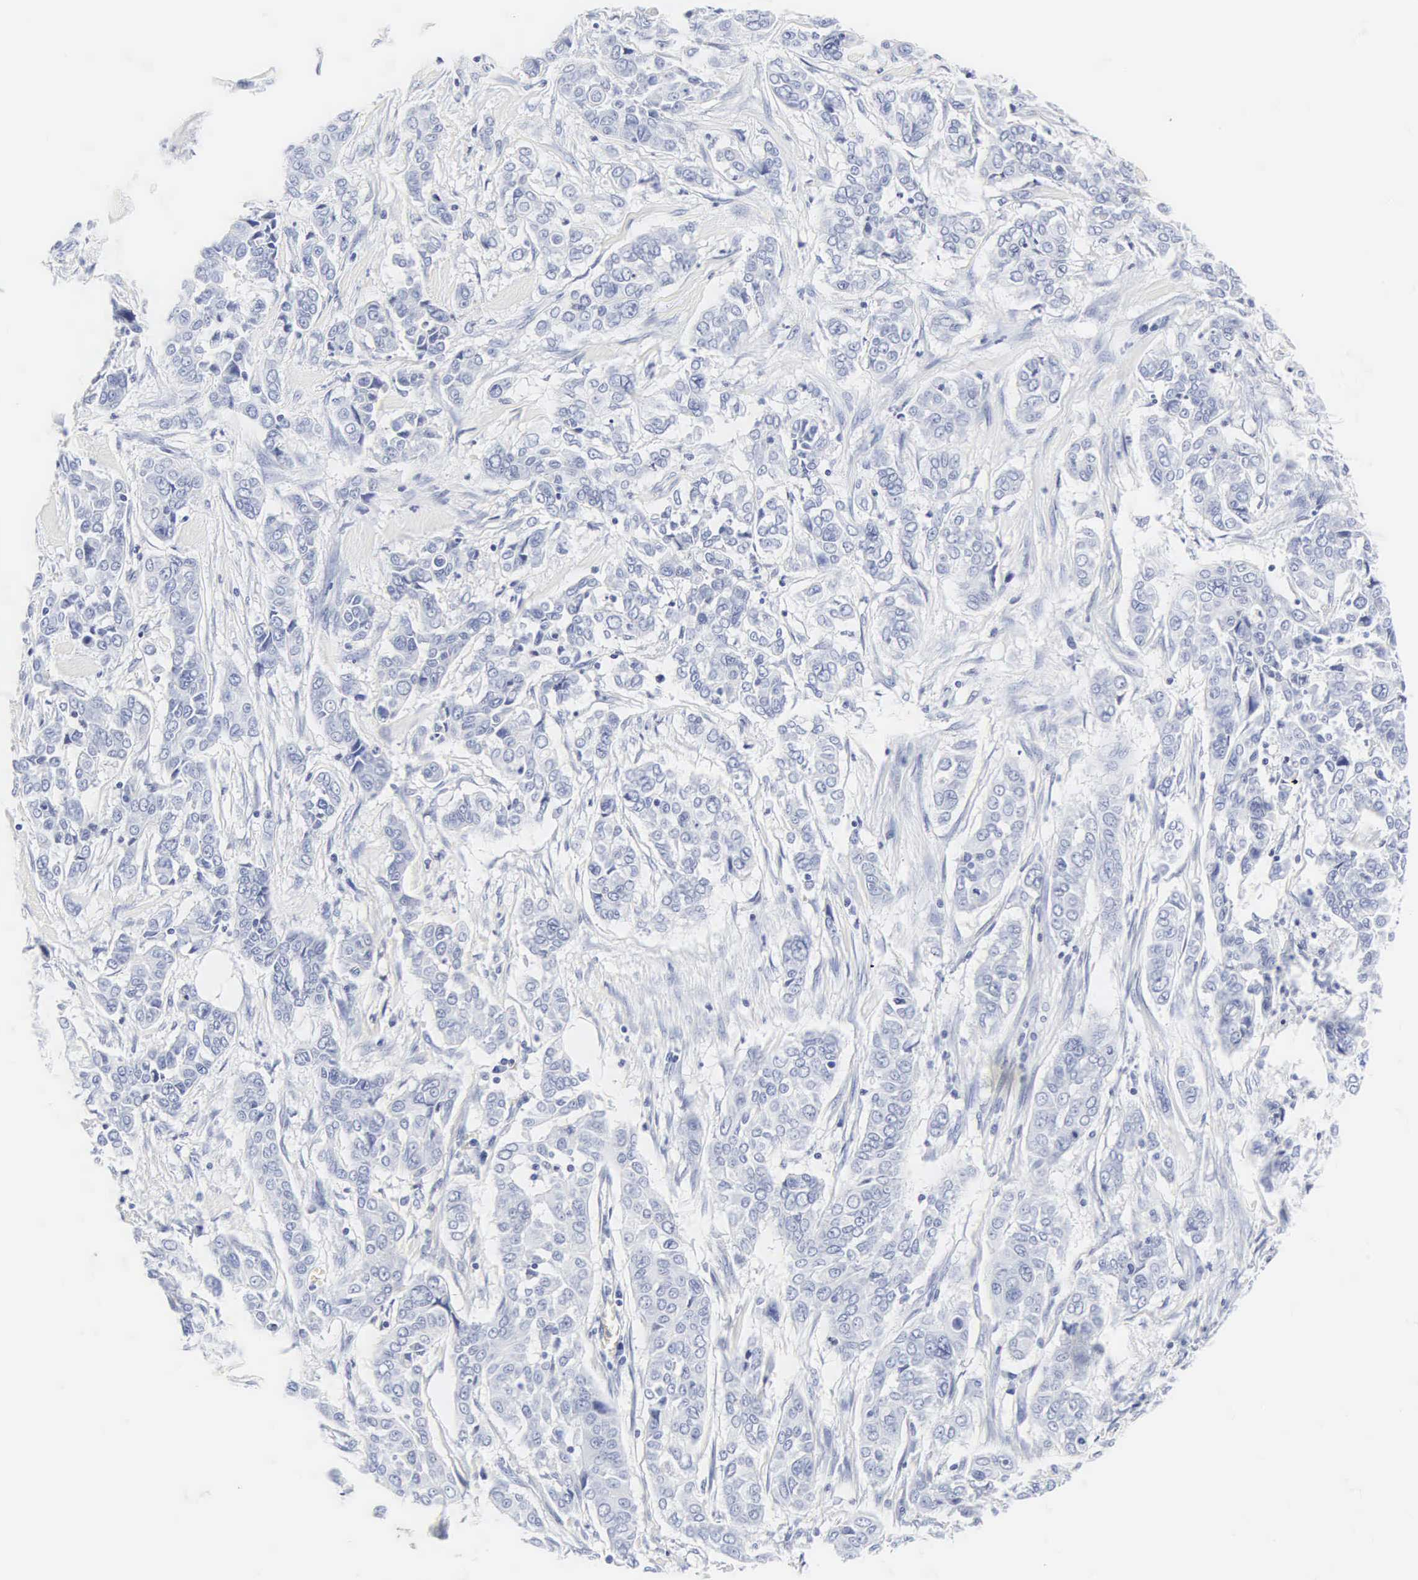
{"staining": {"intensity": "negative", "quantity": "none", "location": "none"}, "tissue": "pancreatic cancer", "cell_type": "Tumor cells", "image_type": "cancer", "snomed": [{"axis": "morphology", "description": "Adenocarcinoma, NOS"}, {"axis": "topography", "description": "Pancreas"}], "caption": "The image reveals no staining of tumor cells in pancreatic cancer.", "gene": "INS", "patient": {"sex": "female", "age": 52}}